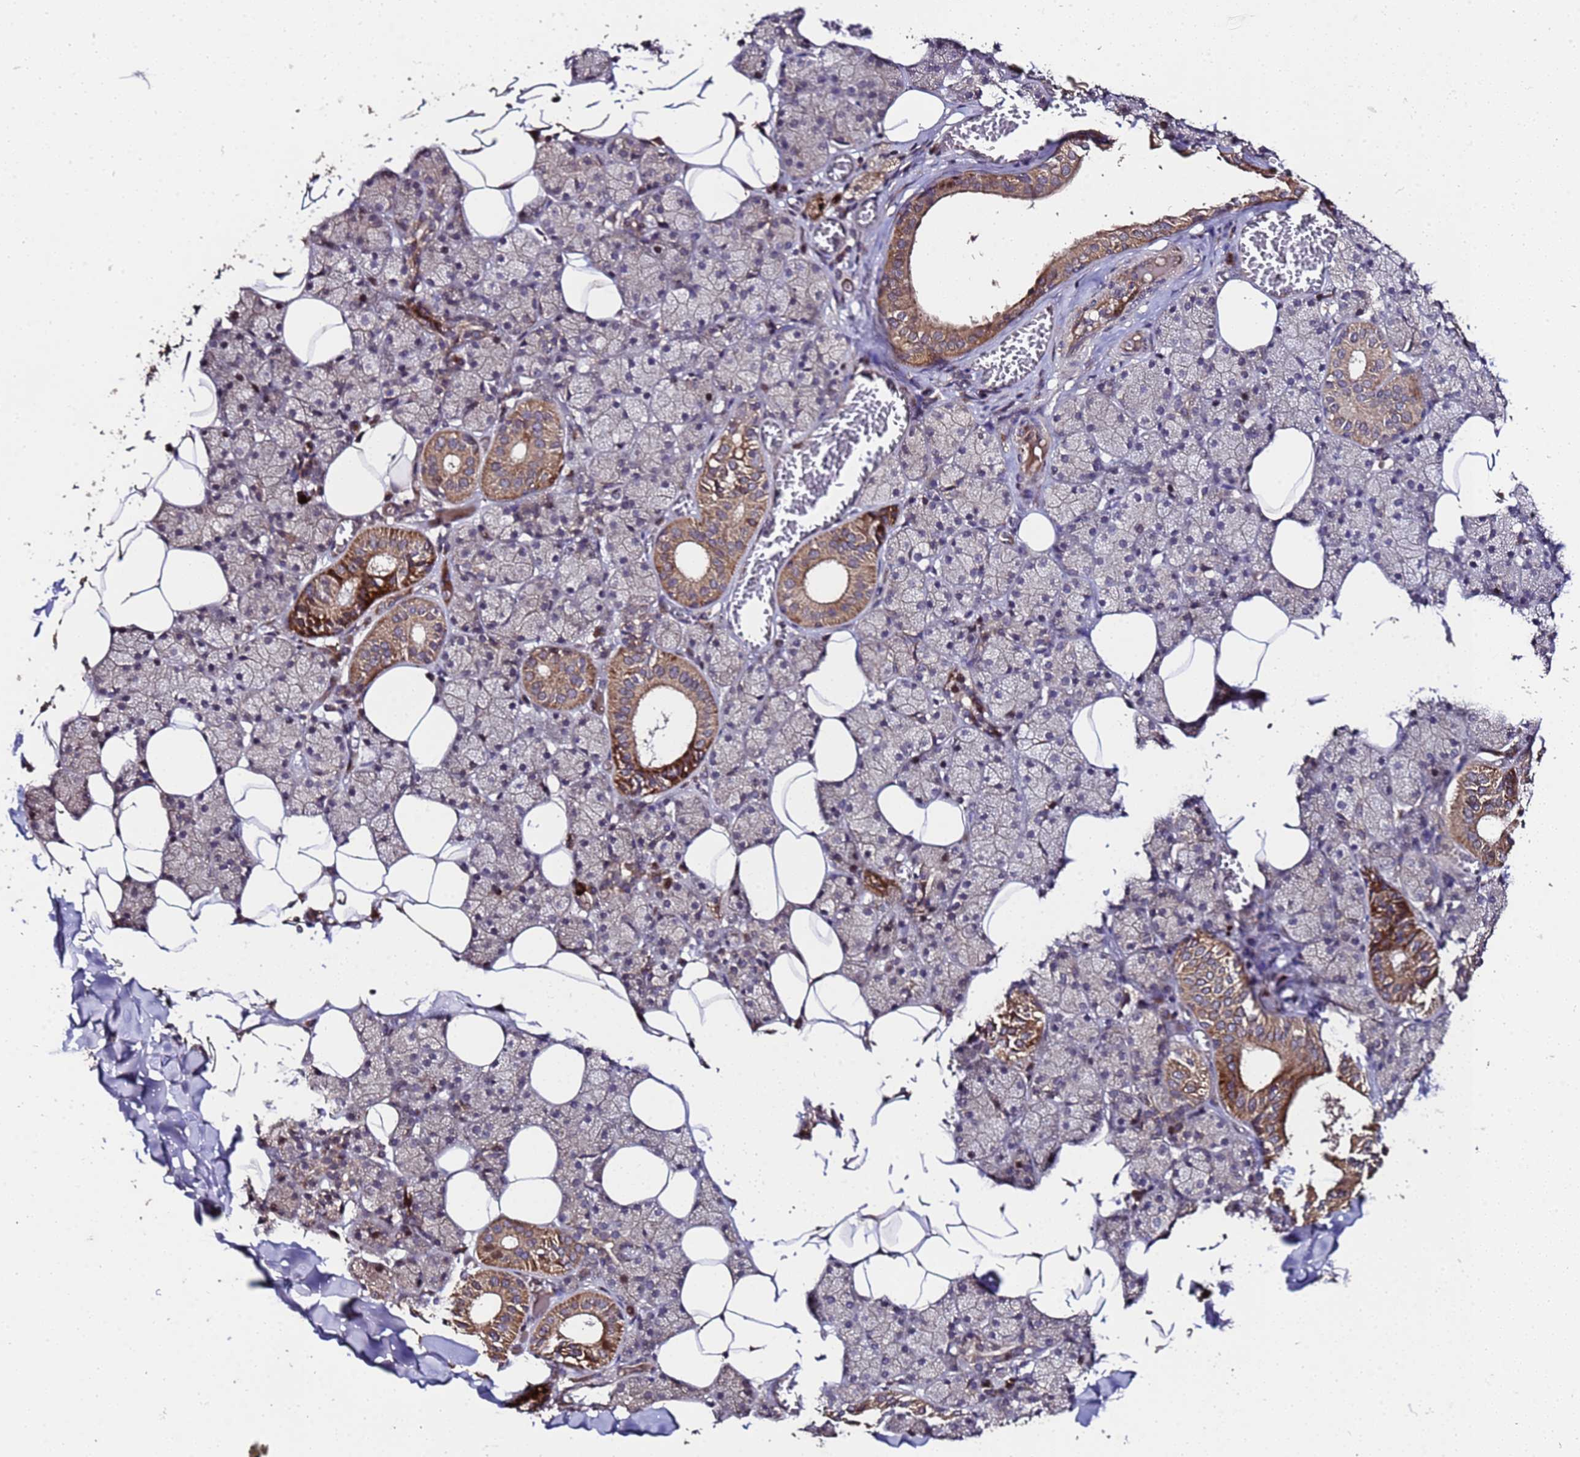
{"staining": {"intensity": "strong", "quantity": "<25%", "location": "cytoplasmic/membranous"}, "tissue": "salivary gland", "cell_type": "Glandular cells", "image_type": "normal", "snomed": [{"axis": "morphology", "description": "Normal tissue, NOS"}, {"axis": "topography", "description": "Salivary gland"}], "caption": "Approximately <25% of glandular cells in benign salivary gland exhibit strong cytoplasmic/membranous protein staining as visualized by brown immunohistochemical staining.", "gene": "PRODH", "patient": {"sex": "female", "age": 33}}